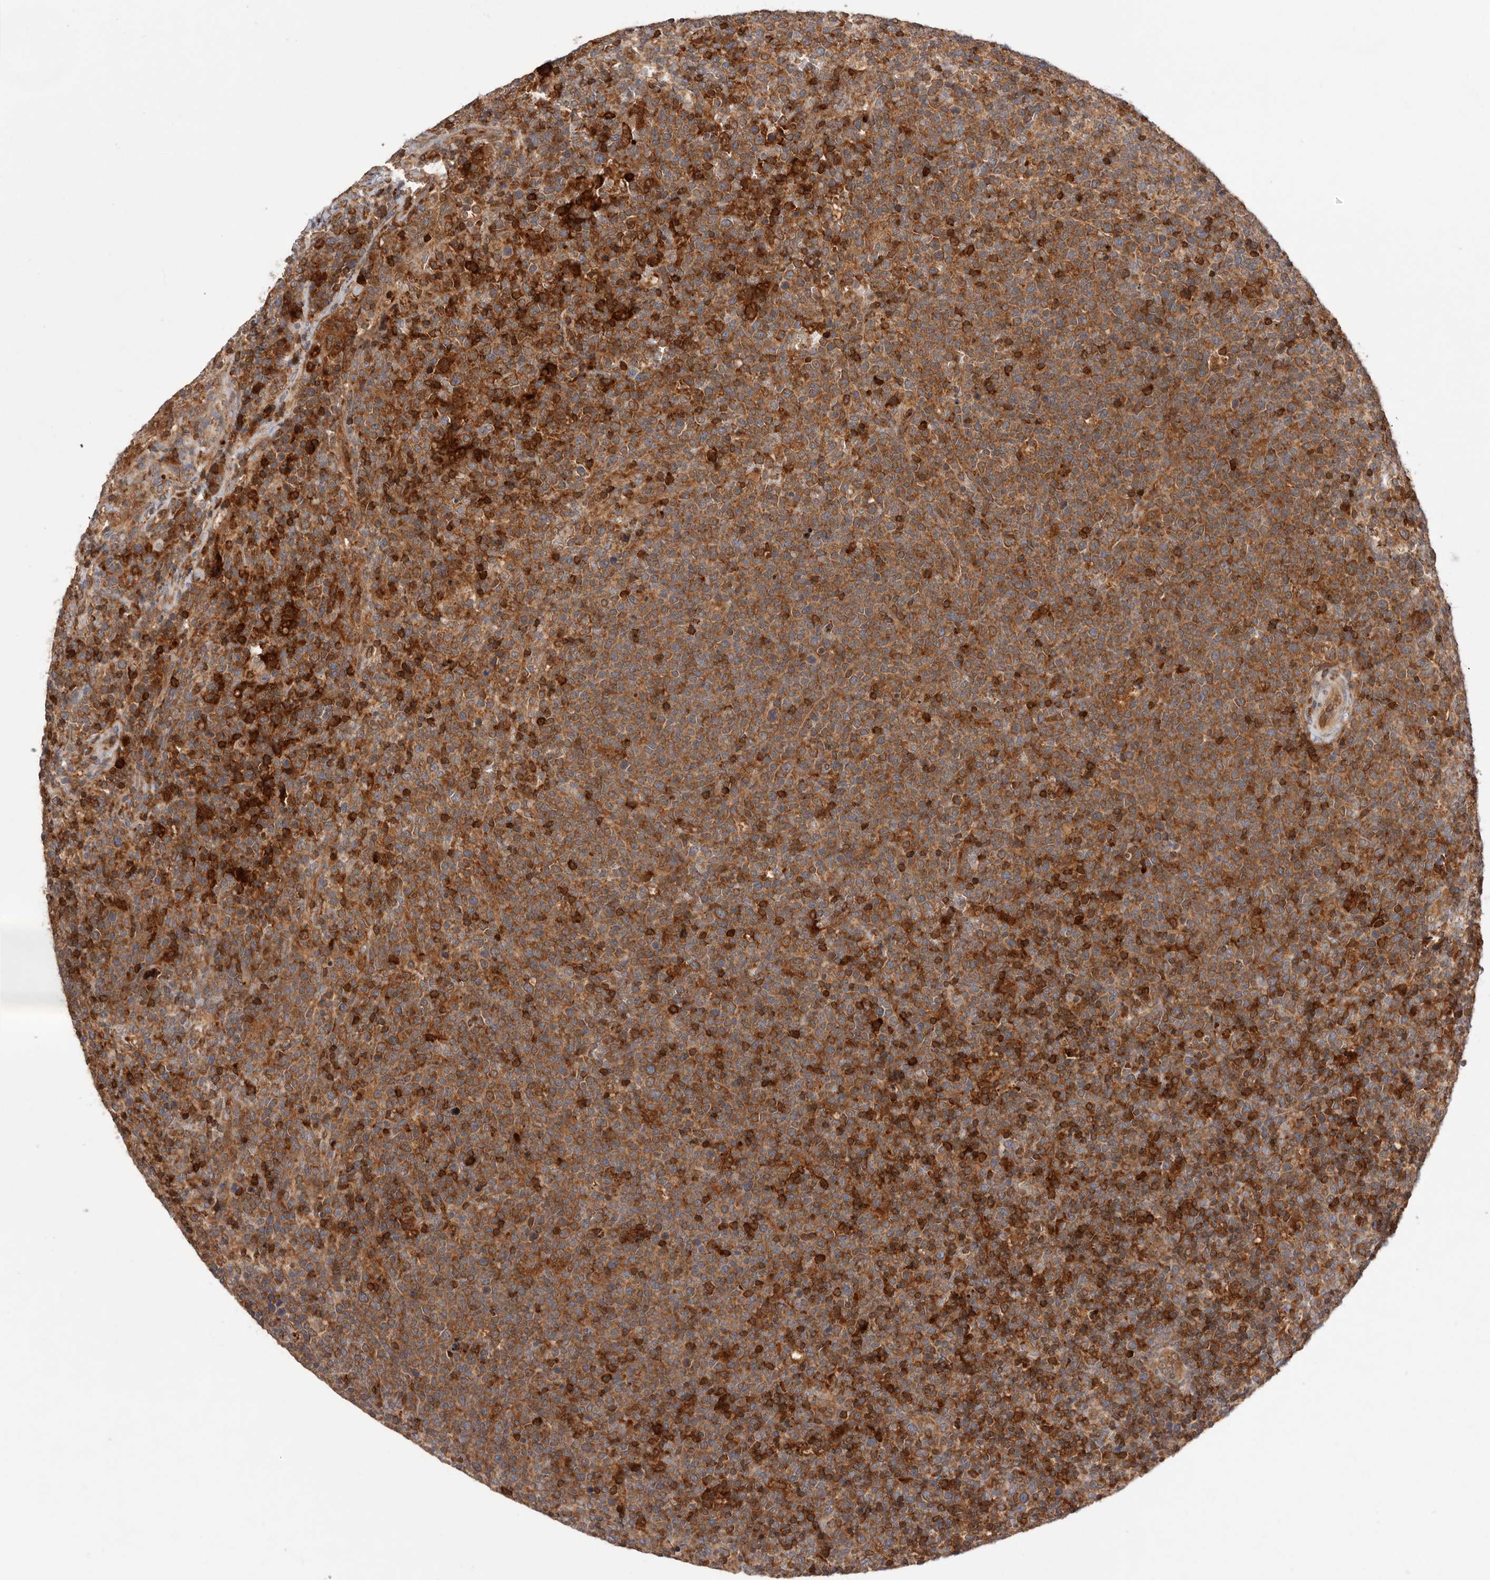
{"staining": {"intensity": "moderate", "quantity": ">75%", "location": "cytoplasmic/membranous"}, "tissue": "lymphoma", "cell_type": "Tumor cells", "image_type": "cancer", "snomed": [{"axis": "morphology", "description": "Malignant lymphoma, non-Hodgkin's type, High grade"}, {"axis": "topography", "description": "Lymph node"}], "caption": "A photomicrograph of human malignant lymphoma, non-Hodgkin's type (high-grade) stained for a protein displays moderate cytoplasmic/membranous brown staining in tumor cells.", "gene": "RNF213", "patient": {"sex": "male", "age": 61}}